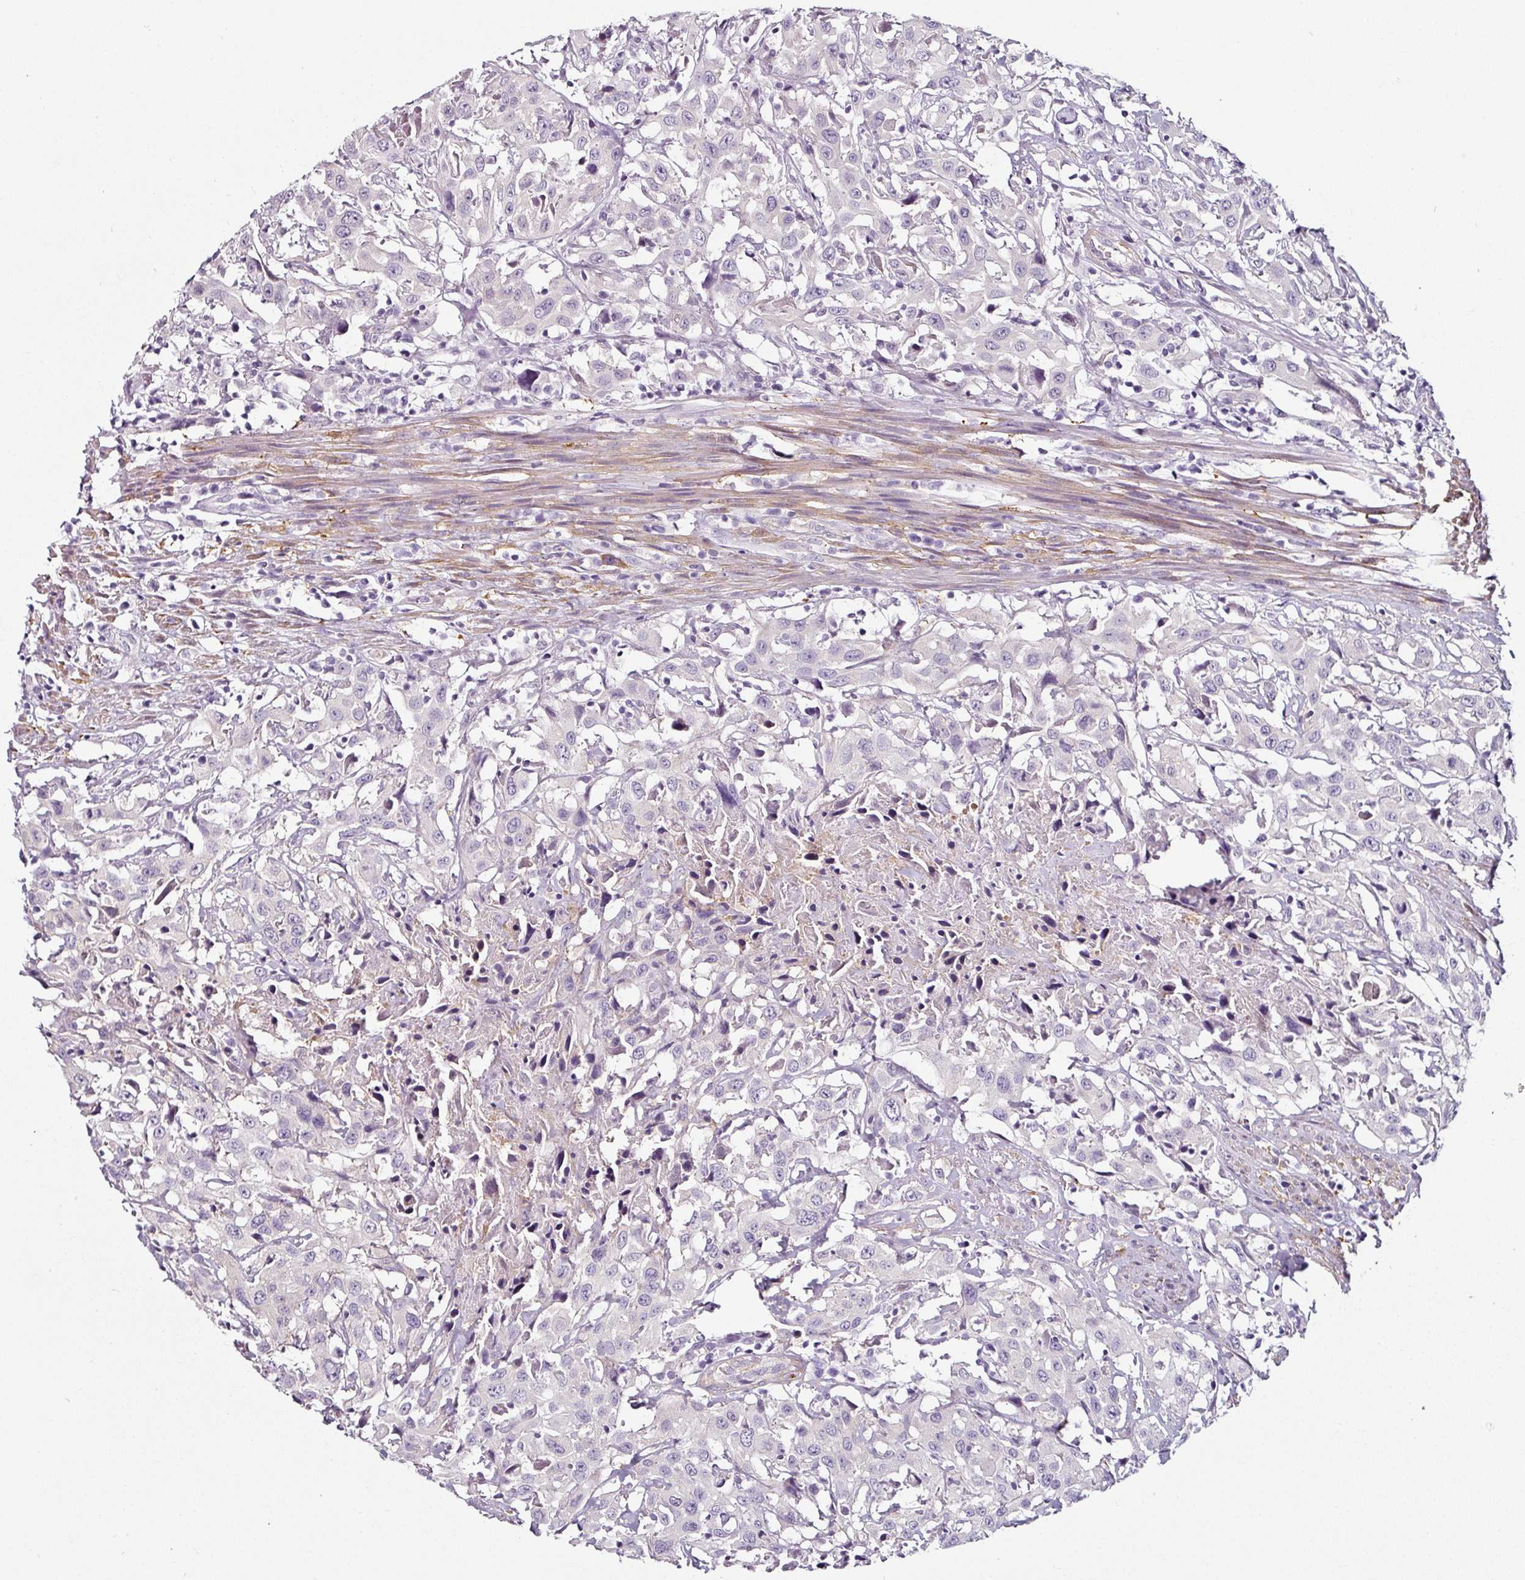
{"staining": {"intensity": "negative", "quantity": "none", "location": "none"}, "tissue": "urothelial cancer", "cell_type": "Tumor cells", "image_type": "cancer", "snomed": [{"axis": "morphology", "description": "Urothelial carcinoma, High grade"}, {"axis": "topography", "description": "Urinary bladder"}], "caption": "This is an IHC micrograph of human urothelial cancer. There is no staining in tumor cells.", "gene": "CAP2", "patient": {"sex": "male", "age": 61}}